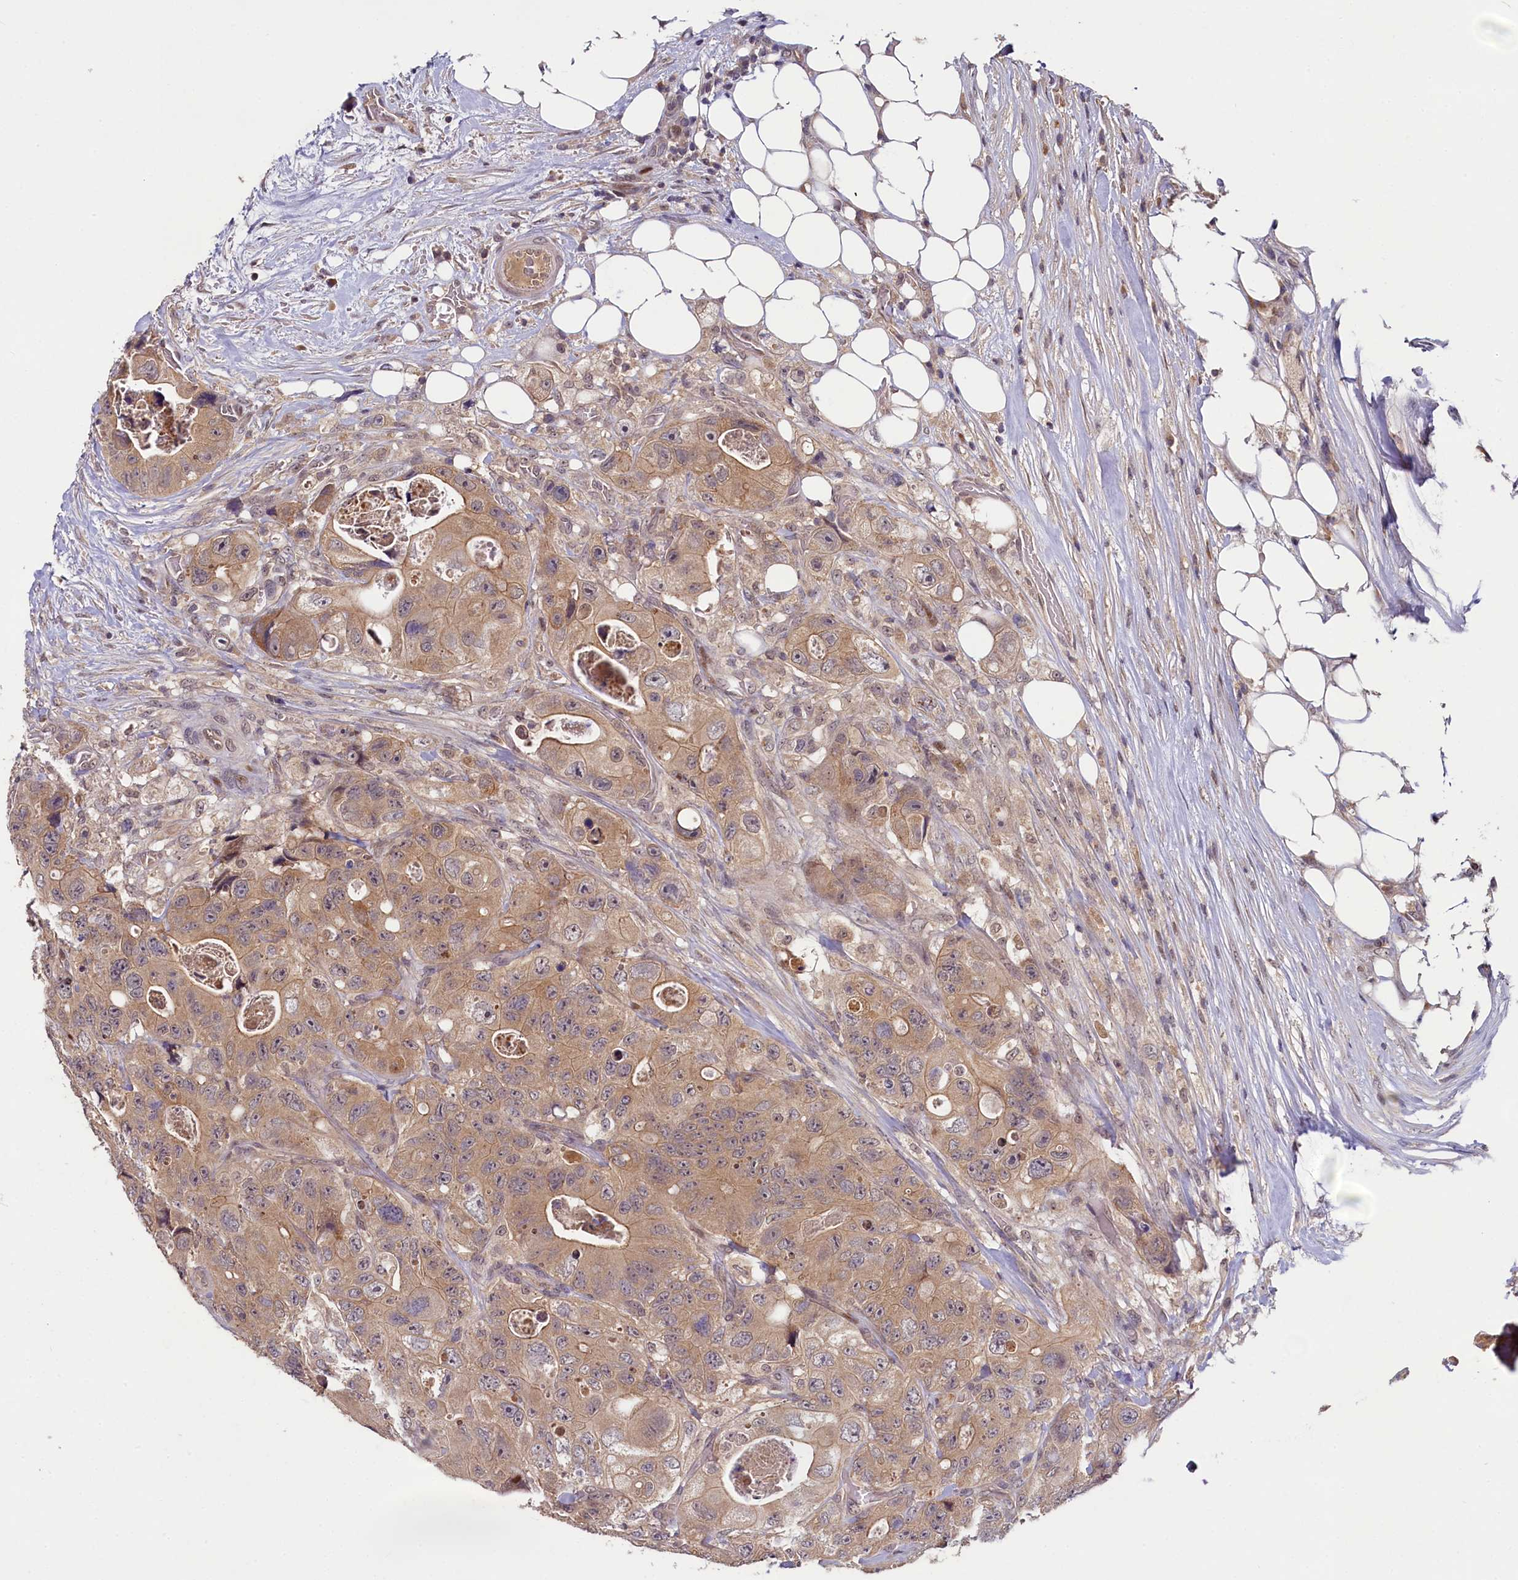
{"staining": {"intensity": "moderate", "quantity": ">75%", "location": "cytoplasmic/membranous"}, "tissue": "colorectal cancer", "cell_type": "Tumor cells", "image_type": "cancer", "snomed": [{"axis": "morphology", "description": "Adenocarcinoma, NOS"}, {"axis": "topography", "description": "Colon"}], "caption": "DAB (3,3'-diaminobenzidine) immunohistochemical staining of human colorectal cancer (adenocarcinoma) demonstrates moderate cytoplasmic/membranous protein staining in about >75% of tumor cells. Using DAB (3,3'-diaminobenzidine) (brown) and hematoxylin (blue) stains, captured at high magnification using brightfield microscopy.", "gene": "TMEM39A", "patient": {"sex": "female", "age": 46}}